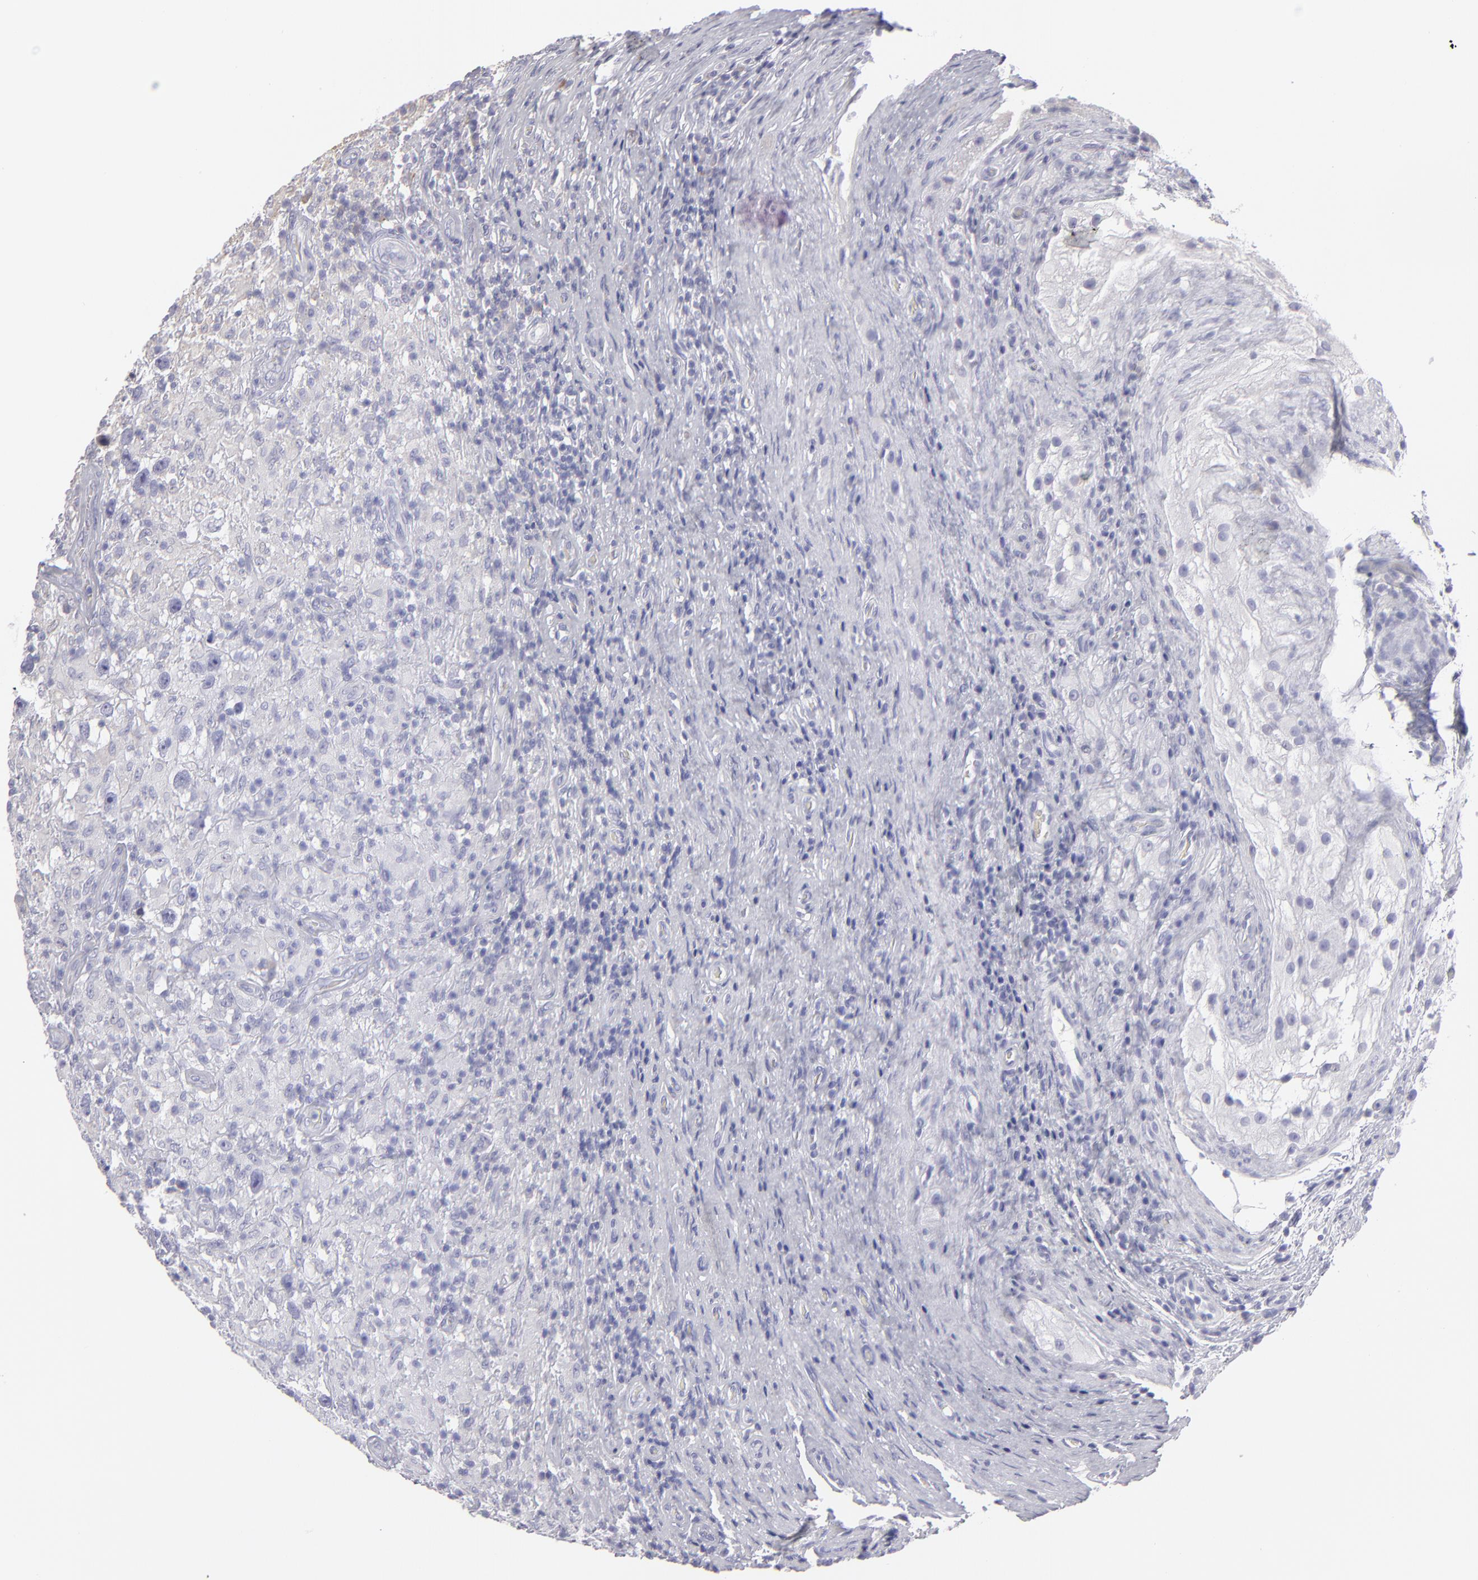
{"staining": {"intensity": "negative", "quantity": "none", "location": "none"}, "tissue": "testis cancer", "cell_type": "Tumor cells", "image_type": "cancer", "snomed": [{"axis": "morphology", "description": "Seminoma, NOS"}, {"axis": "topography", "description": "Testis"}], "caption": "IHC of seminoma (testis) exhibits no staining in tumor cells. (DAB (3,3'-diaminobenzidine) immunohistochemistry (IHC) with hematoxylin counter stain).", "gene": "CALR", "patient": {"sex": "male", "age": 34}}